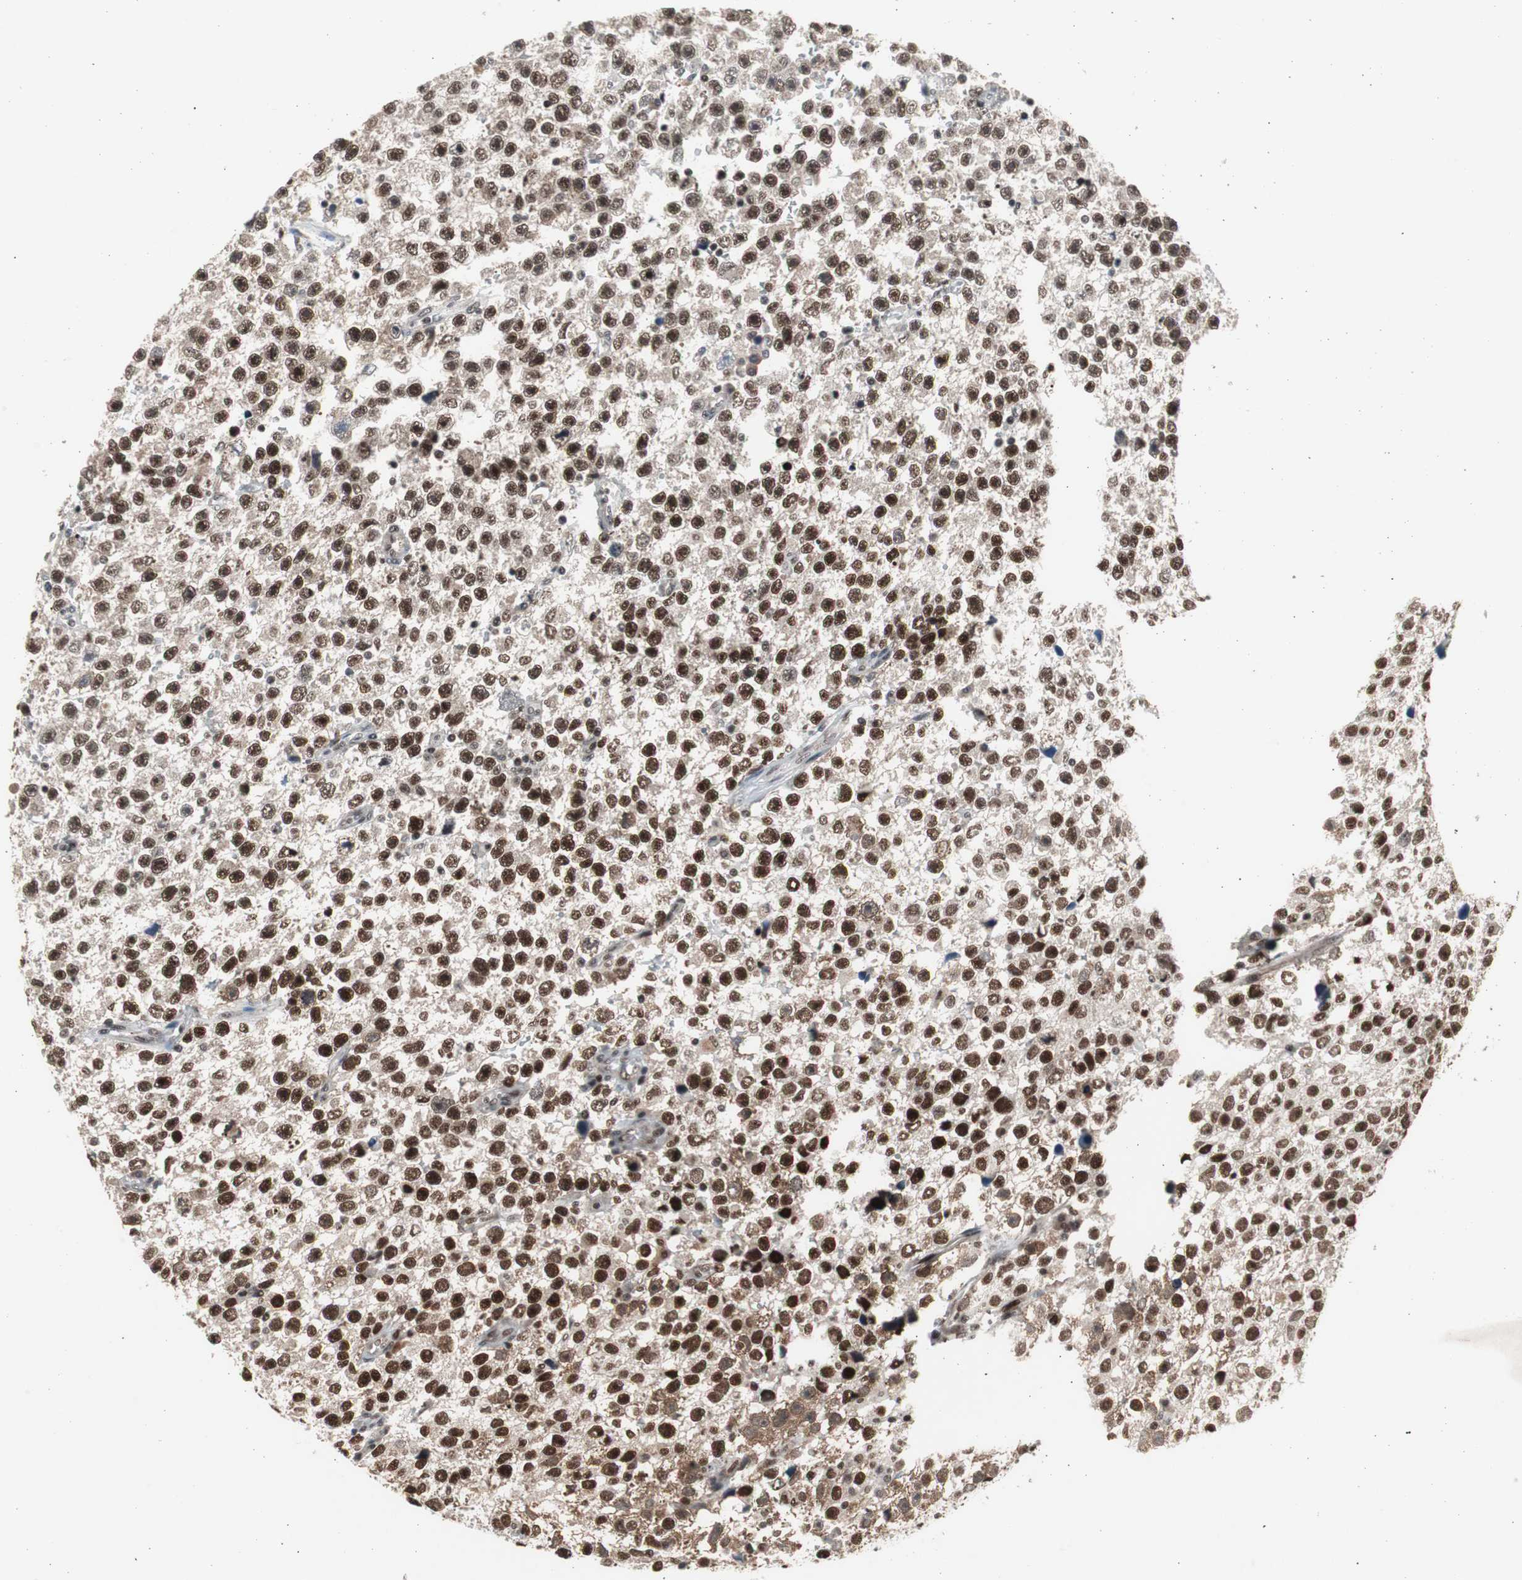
{"staining": {"intensity": "strong", "quantity": ">75%", "location": "nuclear"}, "tissue": "testis cancer", "cell_type": "Tumor cells", "image_type": "cancer", "snomed": [{"axis": "morphology", "description": "Seminoma, NOS"}, {"axis": "topography", "description": "Testis"}], "caption": "Immunohistochemical staining of human testis cancer shows high levels of strong nuclear protein positivity in approximately >75% of tumor cells.", "gene": "RPA1", "patient": {"sex": "male", "age": 33}}